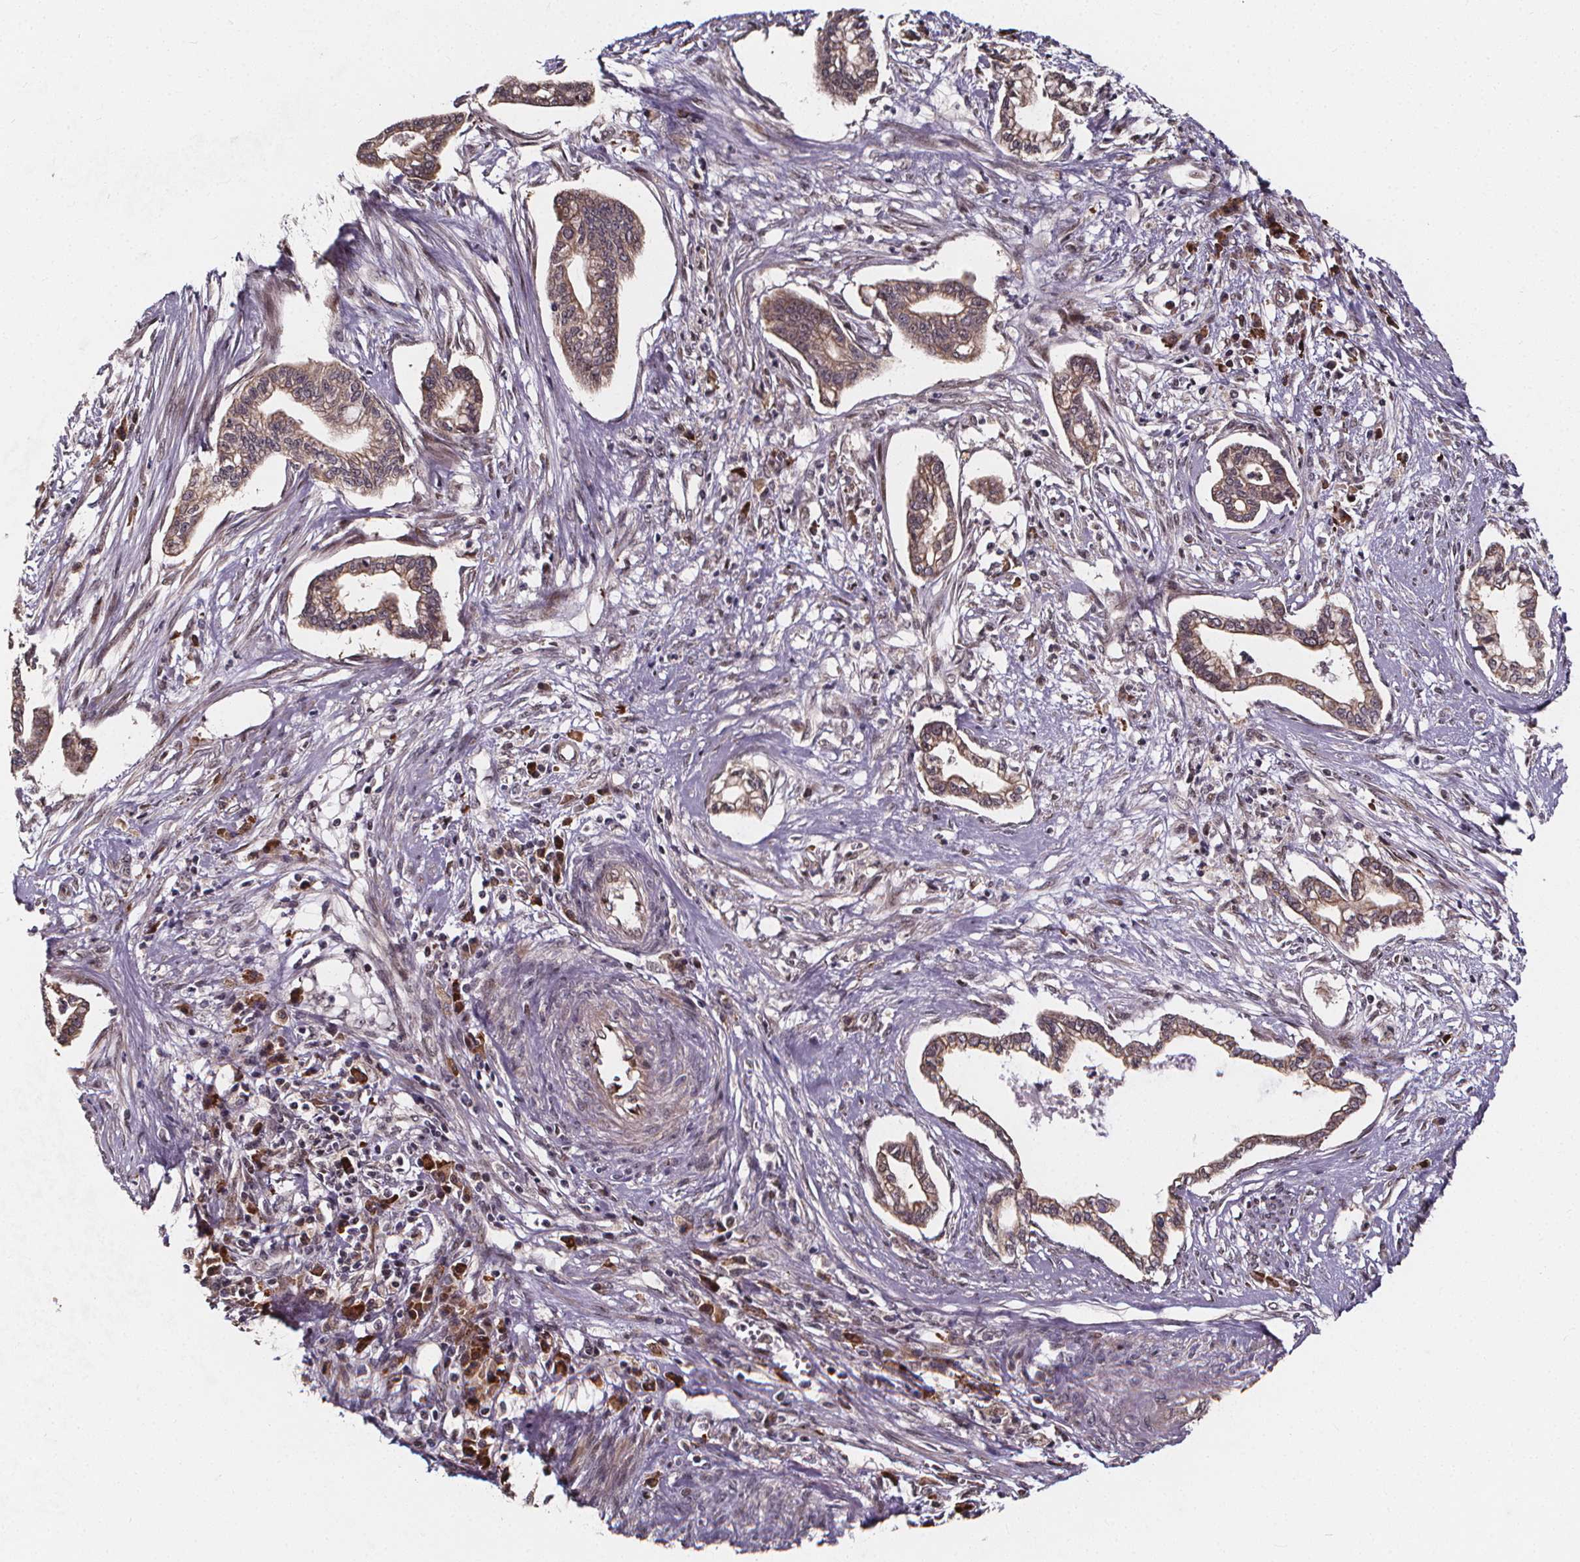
{"staining": {"intensity": "weak", "quantity": "25%-75%", "location": "cytoplasmic/membranous"}, "tissue": "cervical cancer", "cell_type": "Tumor cells", "image_type": "cancer", "snomed": [{"axis": "morphology", "description": "Adenocarcinoma, NOS"}, {"axis": "topography", "description": "Cervix"}], "caption": "The photomicrograph reveals immunohistochemical staining of cervical adenocarcinoma. There is weak cytoplasmic/membranous expression is present in approximately 25%-75% of tumor cells. The protein of interest is shown in brown color, while the nuclei are stained blue.", "gene": "DDIT3", "patient": {"sex": "female", "age": 62}}